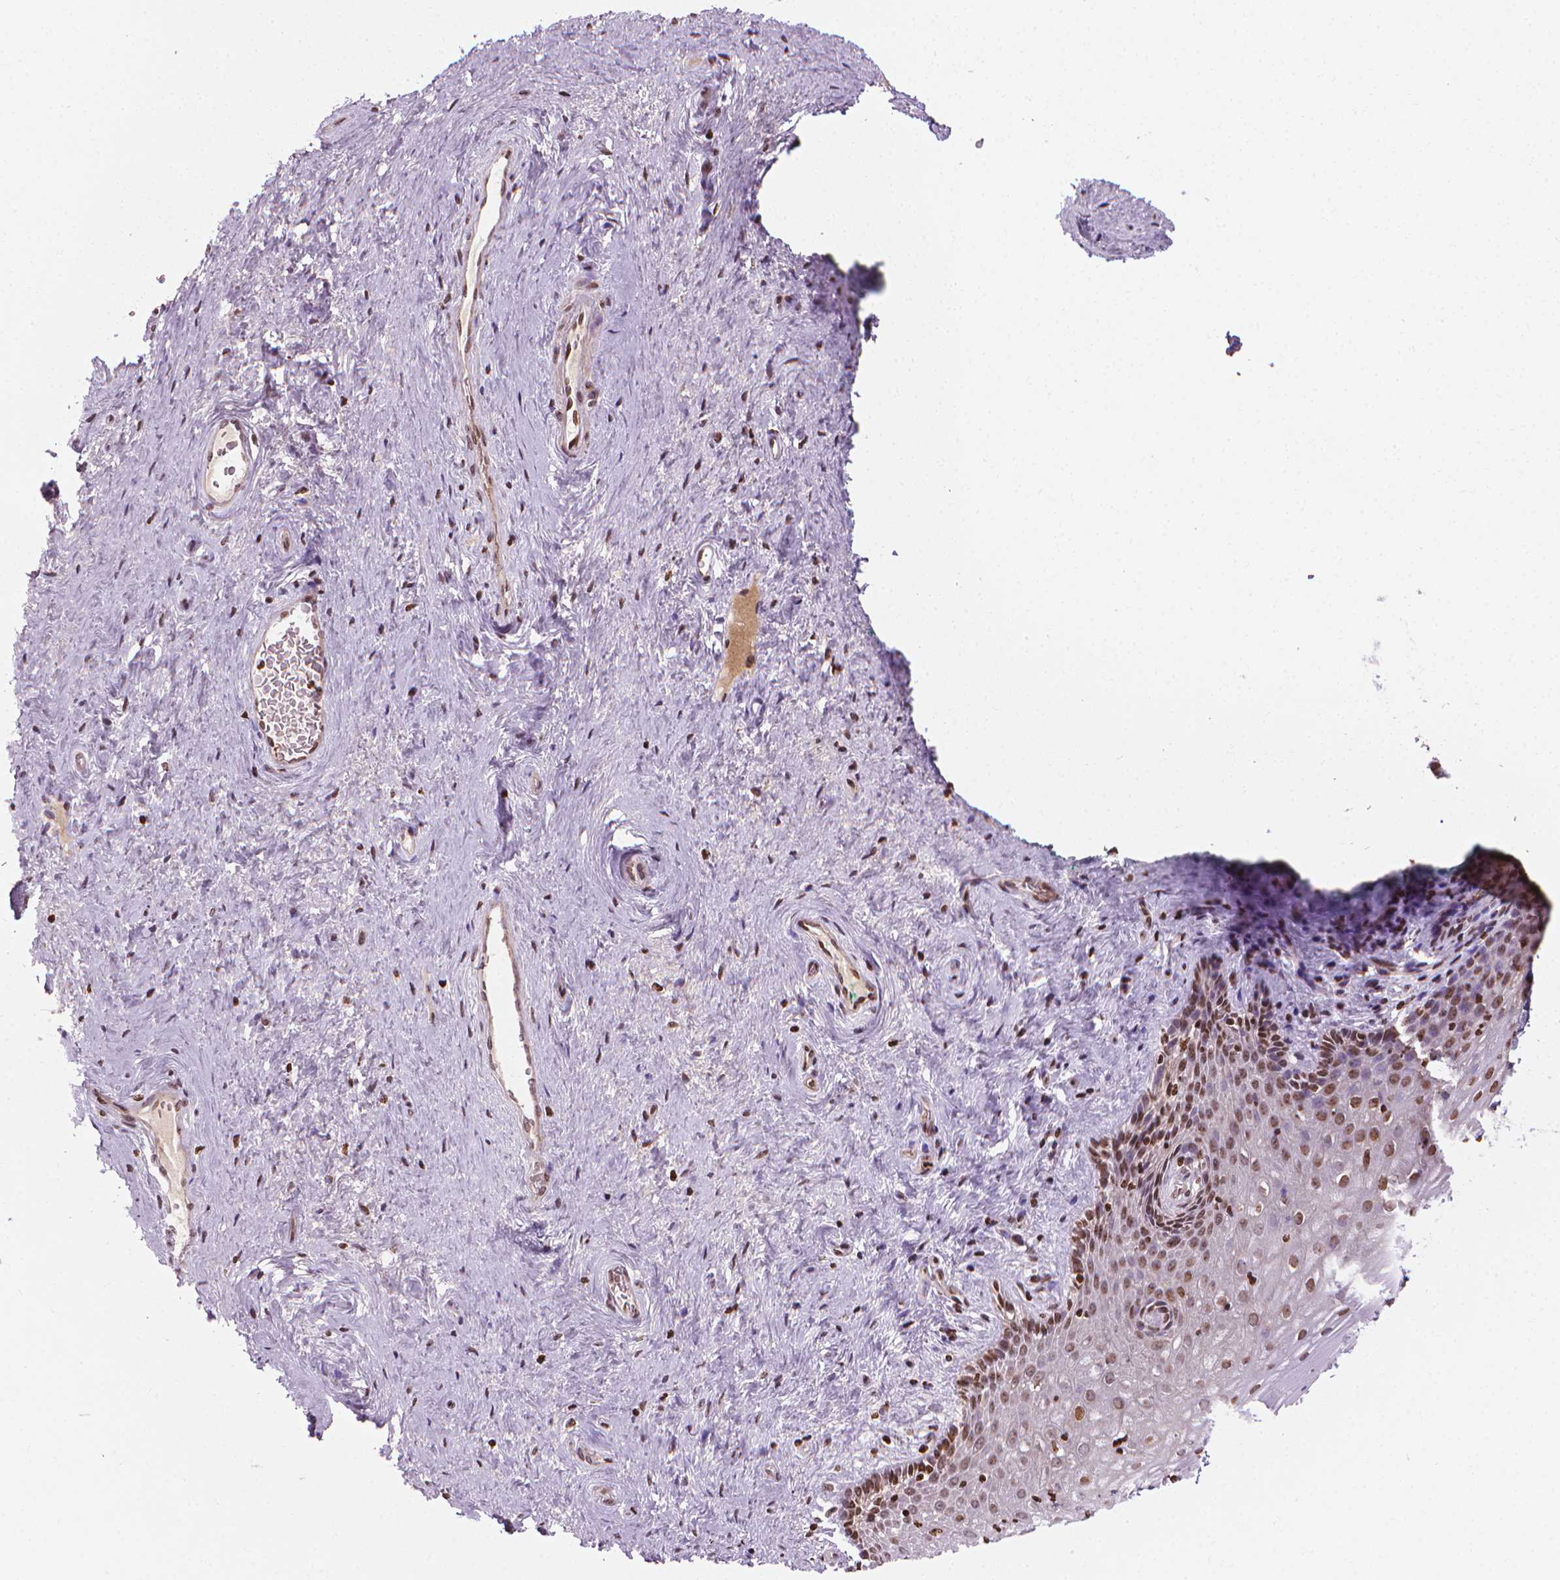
{"staining": {"intensity": "strong", "quantity": "25%-75%", "location": "nuclear"}, "tissue": "vagina", "cell_type": "Squamous epithelial cells", "image_type": "normal", "snomed": [{"axis": "morphology", "description": "Normal tissue, NOS"}, {"axis": "topography", "description": "Vagina"}], "caption": "There is high levels of strong nuclear expression in squamous epithelial cells of normal vagina, as demonstrated by immunohistochemical staining (brown color).", "gene": "PIP4K2A", "patient": {"sex": "female", "age": 45}}